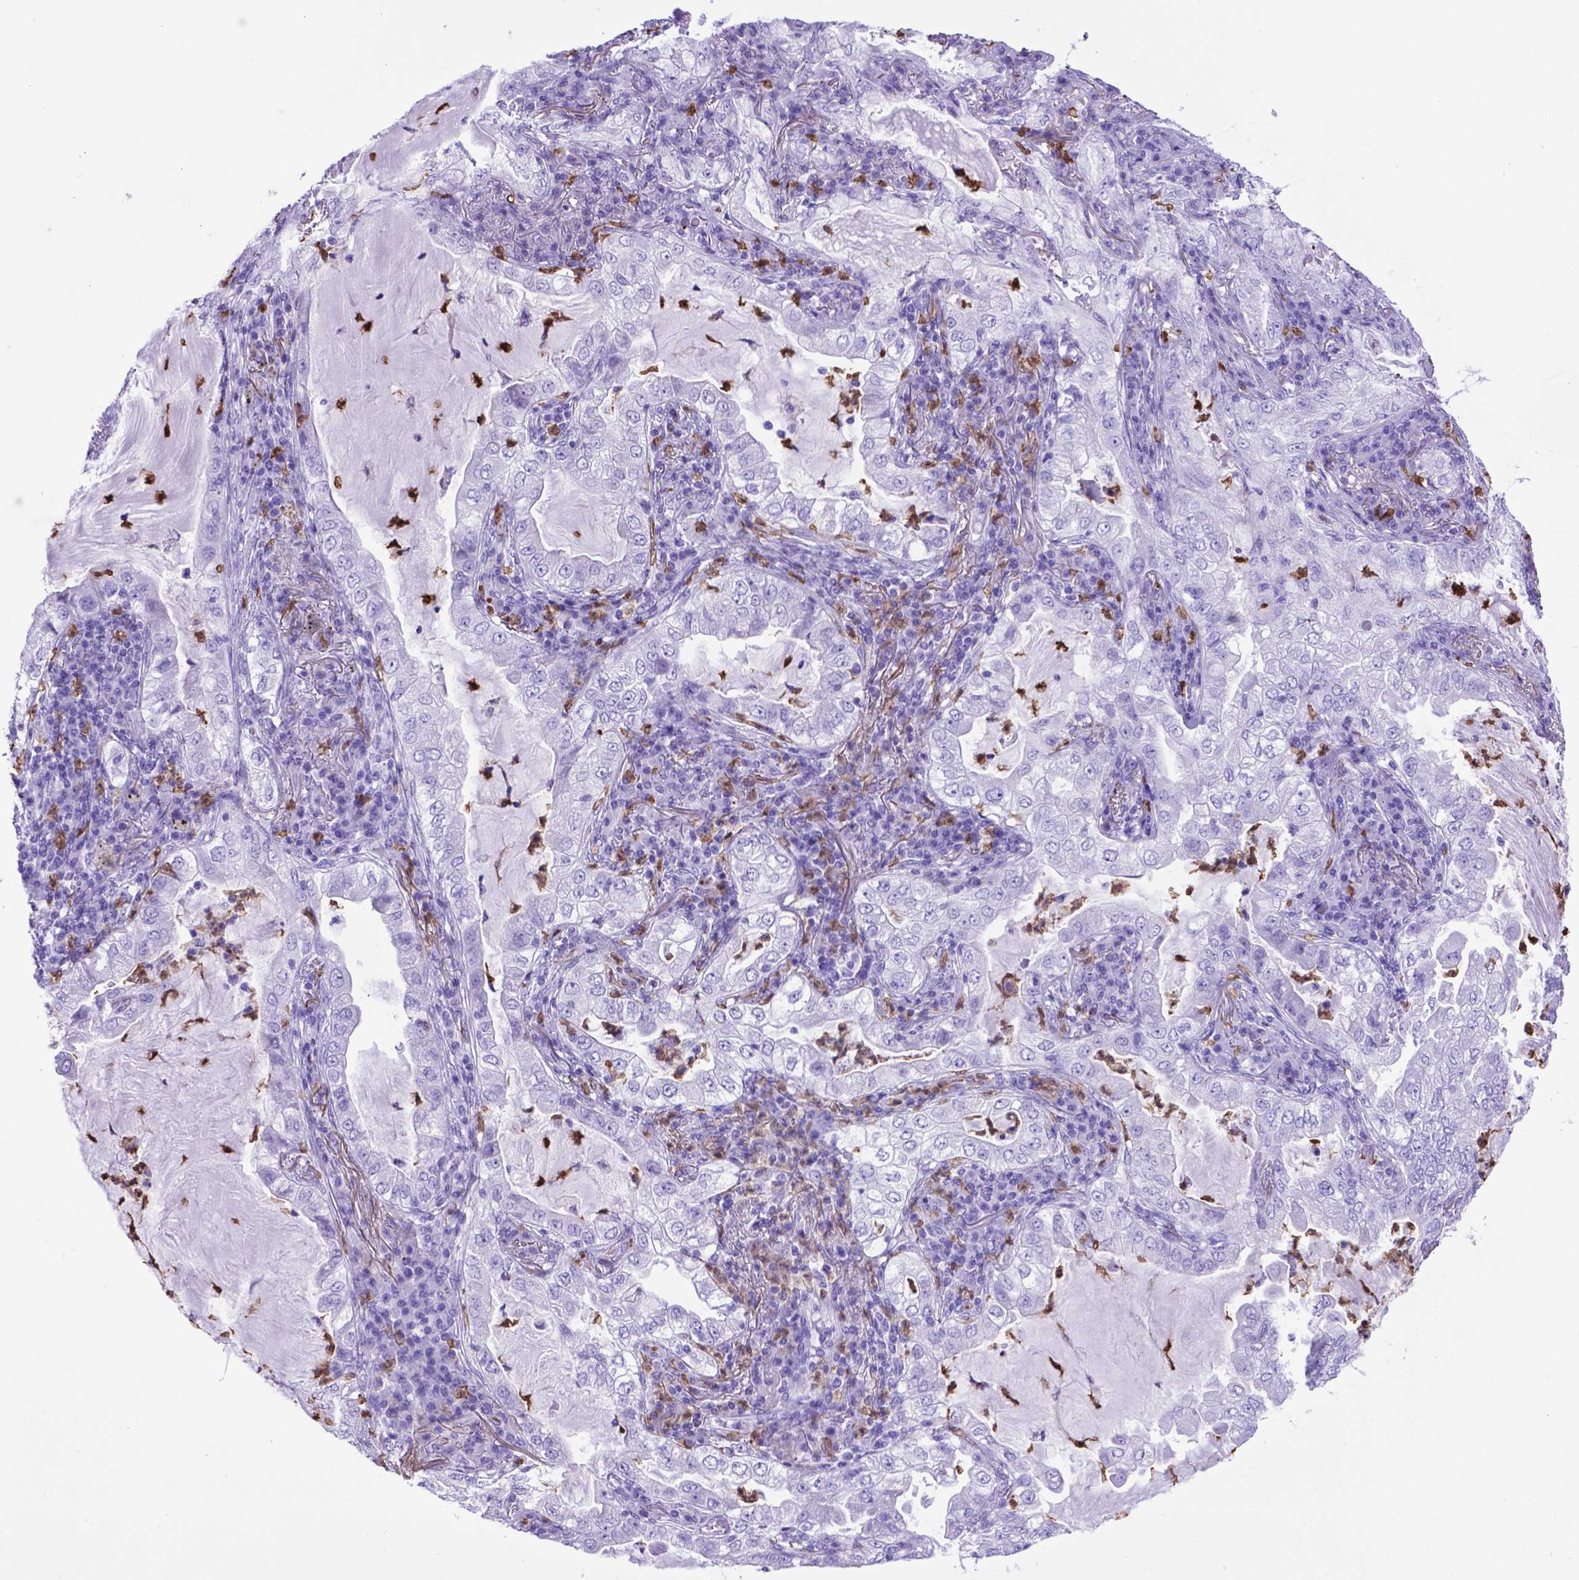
{"staining": {"intensity": "negative", "quantity": "none", "location": "none"}, "tissue": "lung cancer", "cell_type": "Tumor cells", "image_type": "cancer", "snomed": [{"axis": "morphology", "description": "Adenocarcinoma, NOS"}, {"axis": "topography", "description": "Lung"}], "caption": "DAB (3,3'-diaminobenzidine) immunohistochemical staining of human lung cancer shows no significant expression in tumor cells.", "gene": "LZTR1", "patient": {"sex": "female", "age": 73}}